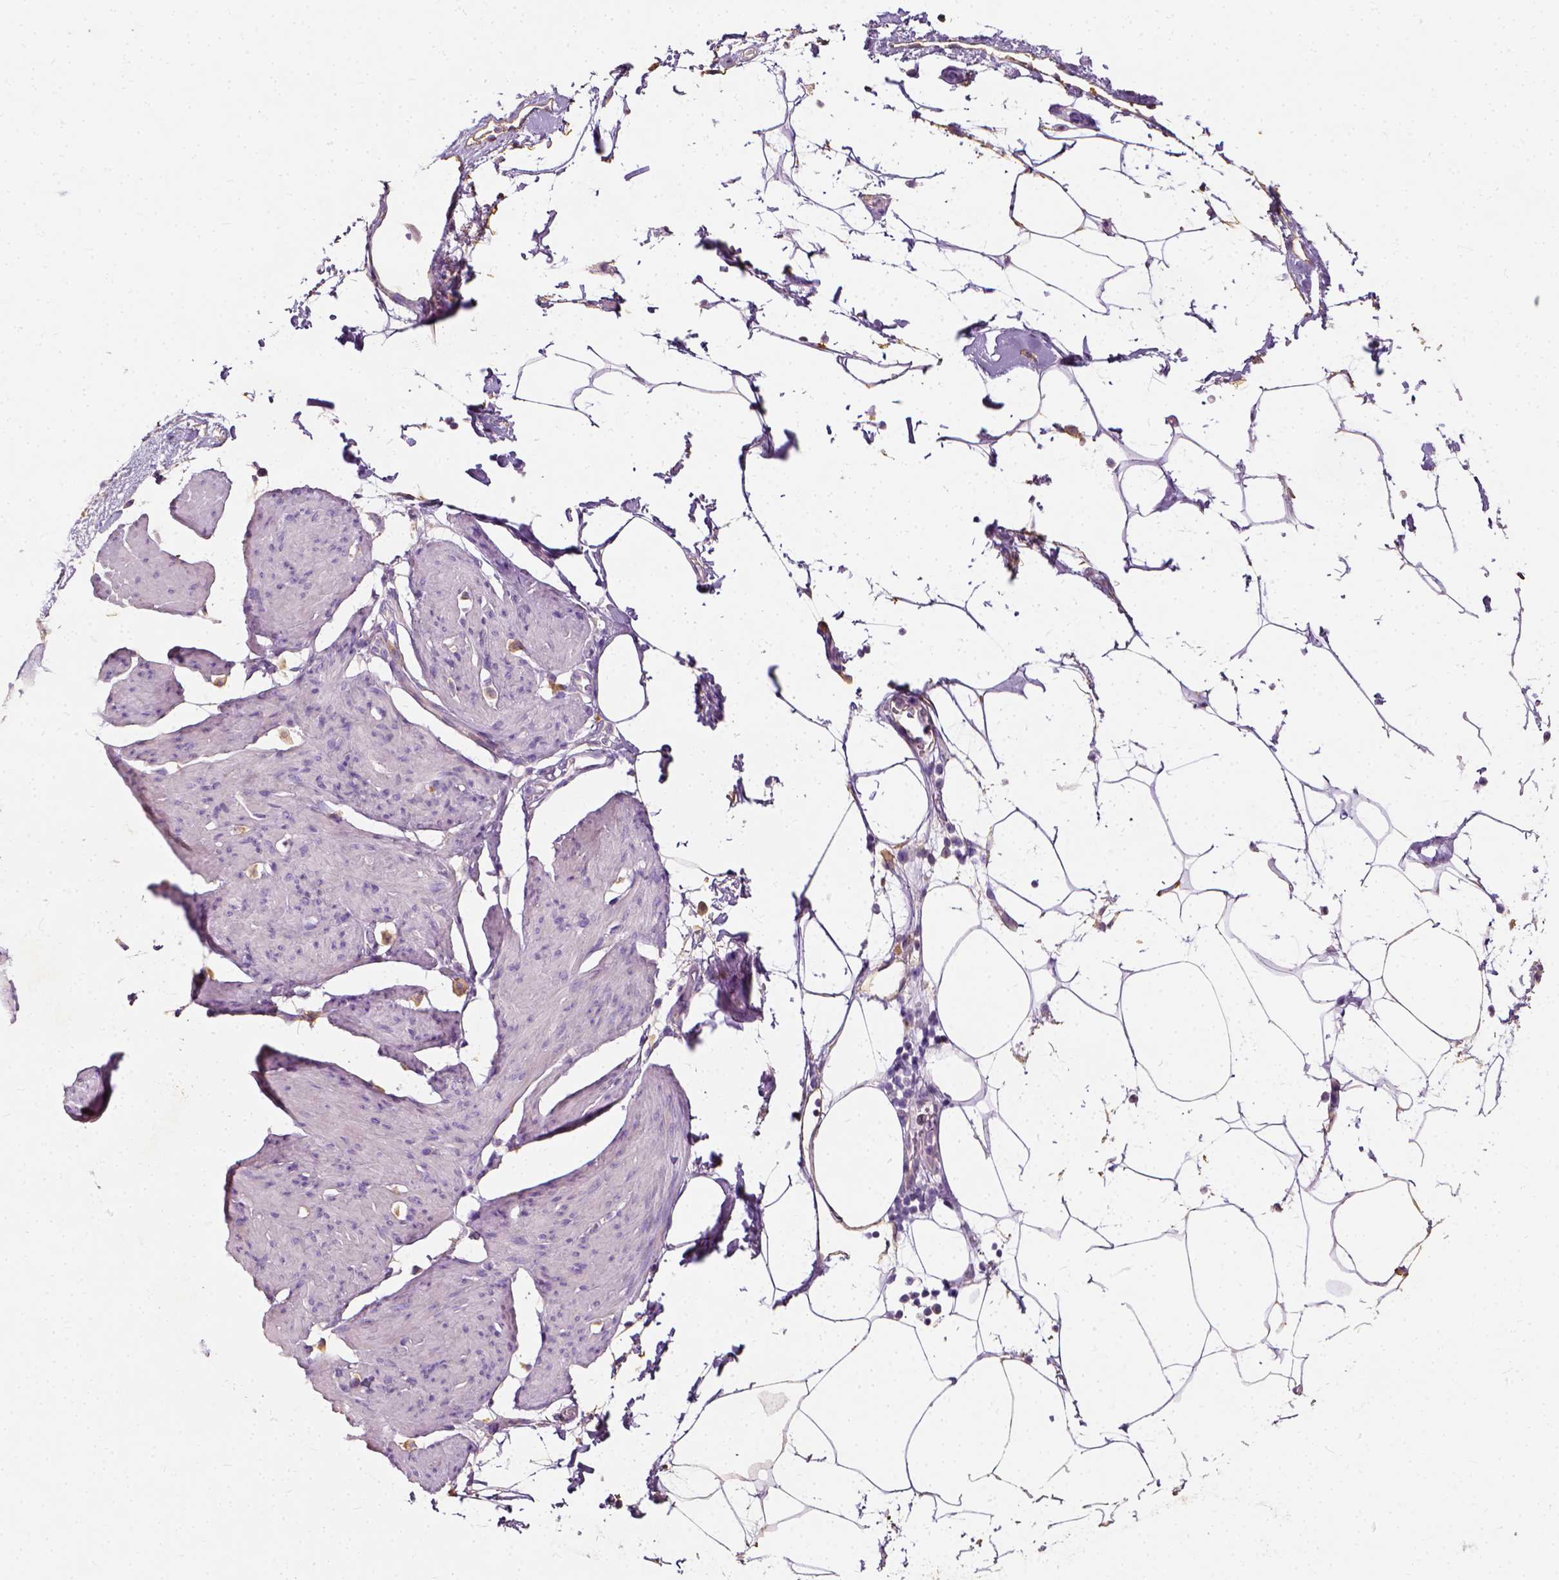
{"staining": {"intensity": "negative", "quantity": "none", "location": "none"}, "tissue": "smooth muscle", "cell_type": "Smooth muscle cells", "image_type": "normal", "snomed": [{"axis": "morphology", "description": "Normal tissue, NOS"}, {"axis": "topography", "description": "Adipose tissue"}, {"axis": "topography", "description": "Smooth muscle"}, {"axis": "topography", "description": "Peripheral nerve tissue"}], "caption": "Immunohistochemistry of unremarkable smooth muscle exhibits no staining in smooth muscle cells. (Stains: DAB (3,3'-diaminobenzidine) immunohistochemistry with hematoxylin counter stain, Microscopy: brightfield microscopy at high magnification).", "gene": "DHCR24", "patient": {"sex": "male", "age": 83}}